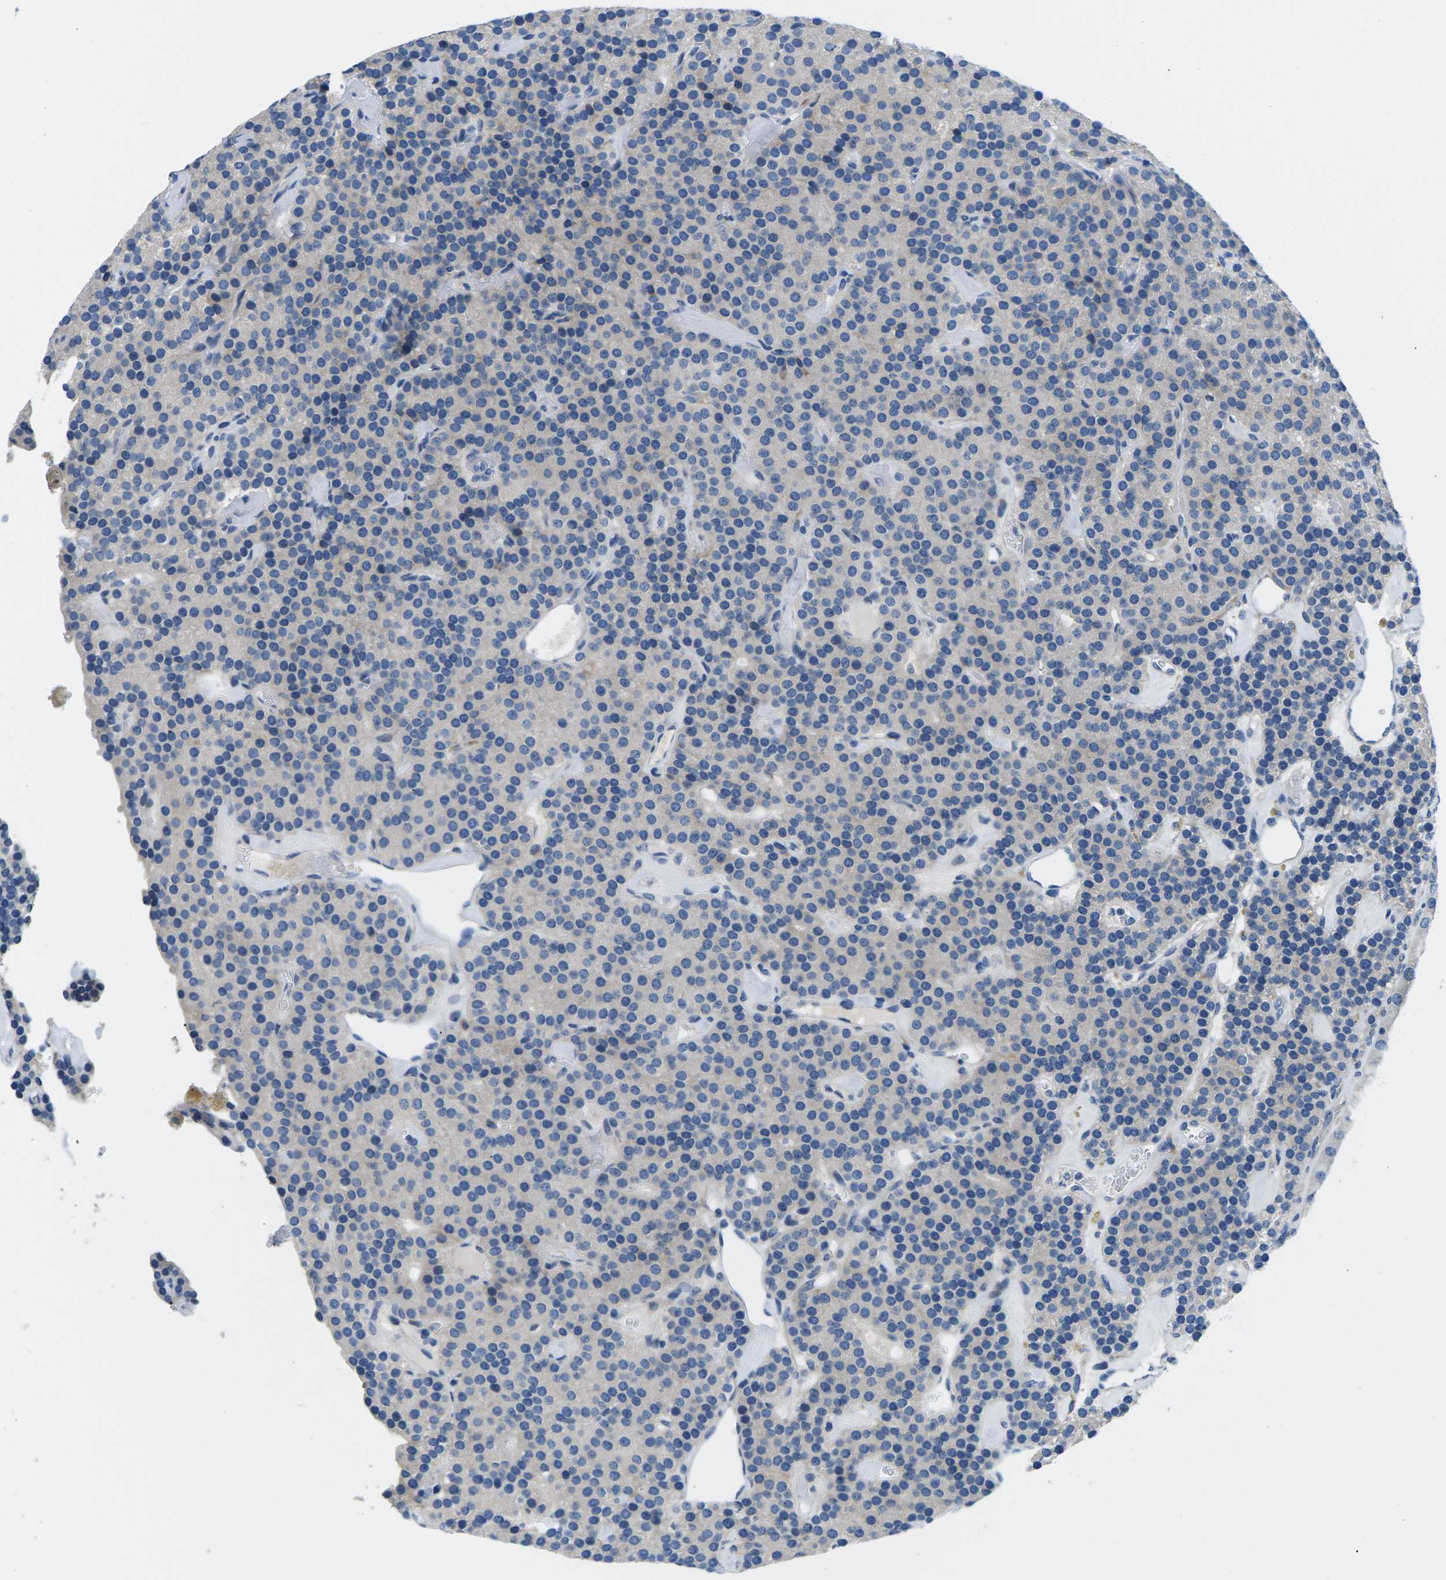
{"staining": {"intensity": "moderate", "quantity": "25%-75%", "location": "cytoplasmic/membranous"}, "tissue": "parathyroid gland", "cell_type": "Glandular cells", "image_type": "normal", "snomed": [{"axis": "morphology", "description": "Normal tissue, NOS"}, {"axis": "morphology", "description": "Adenoma, NOS"}, {"axis": "topography", "description": "Parathyroid gland"}], "caption": "Immunohistochemistry (IHC) histopathology image of normal parathyroid gland: human parathyroid gland stained using immunohistochemistry (IHC) demonstrates medium levels of moderate protein expression localized specifically in the cytoplasmic/membranous of glandular cells, appearing as a cytoplasmic/membranous brown color.", "gene": "TSPAN2", "patient": {"sex": "female", "age": 86}}